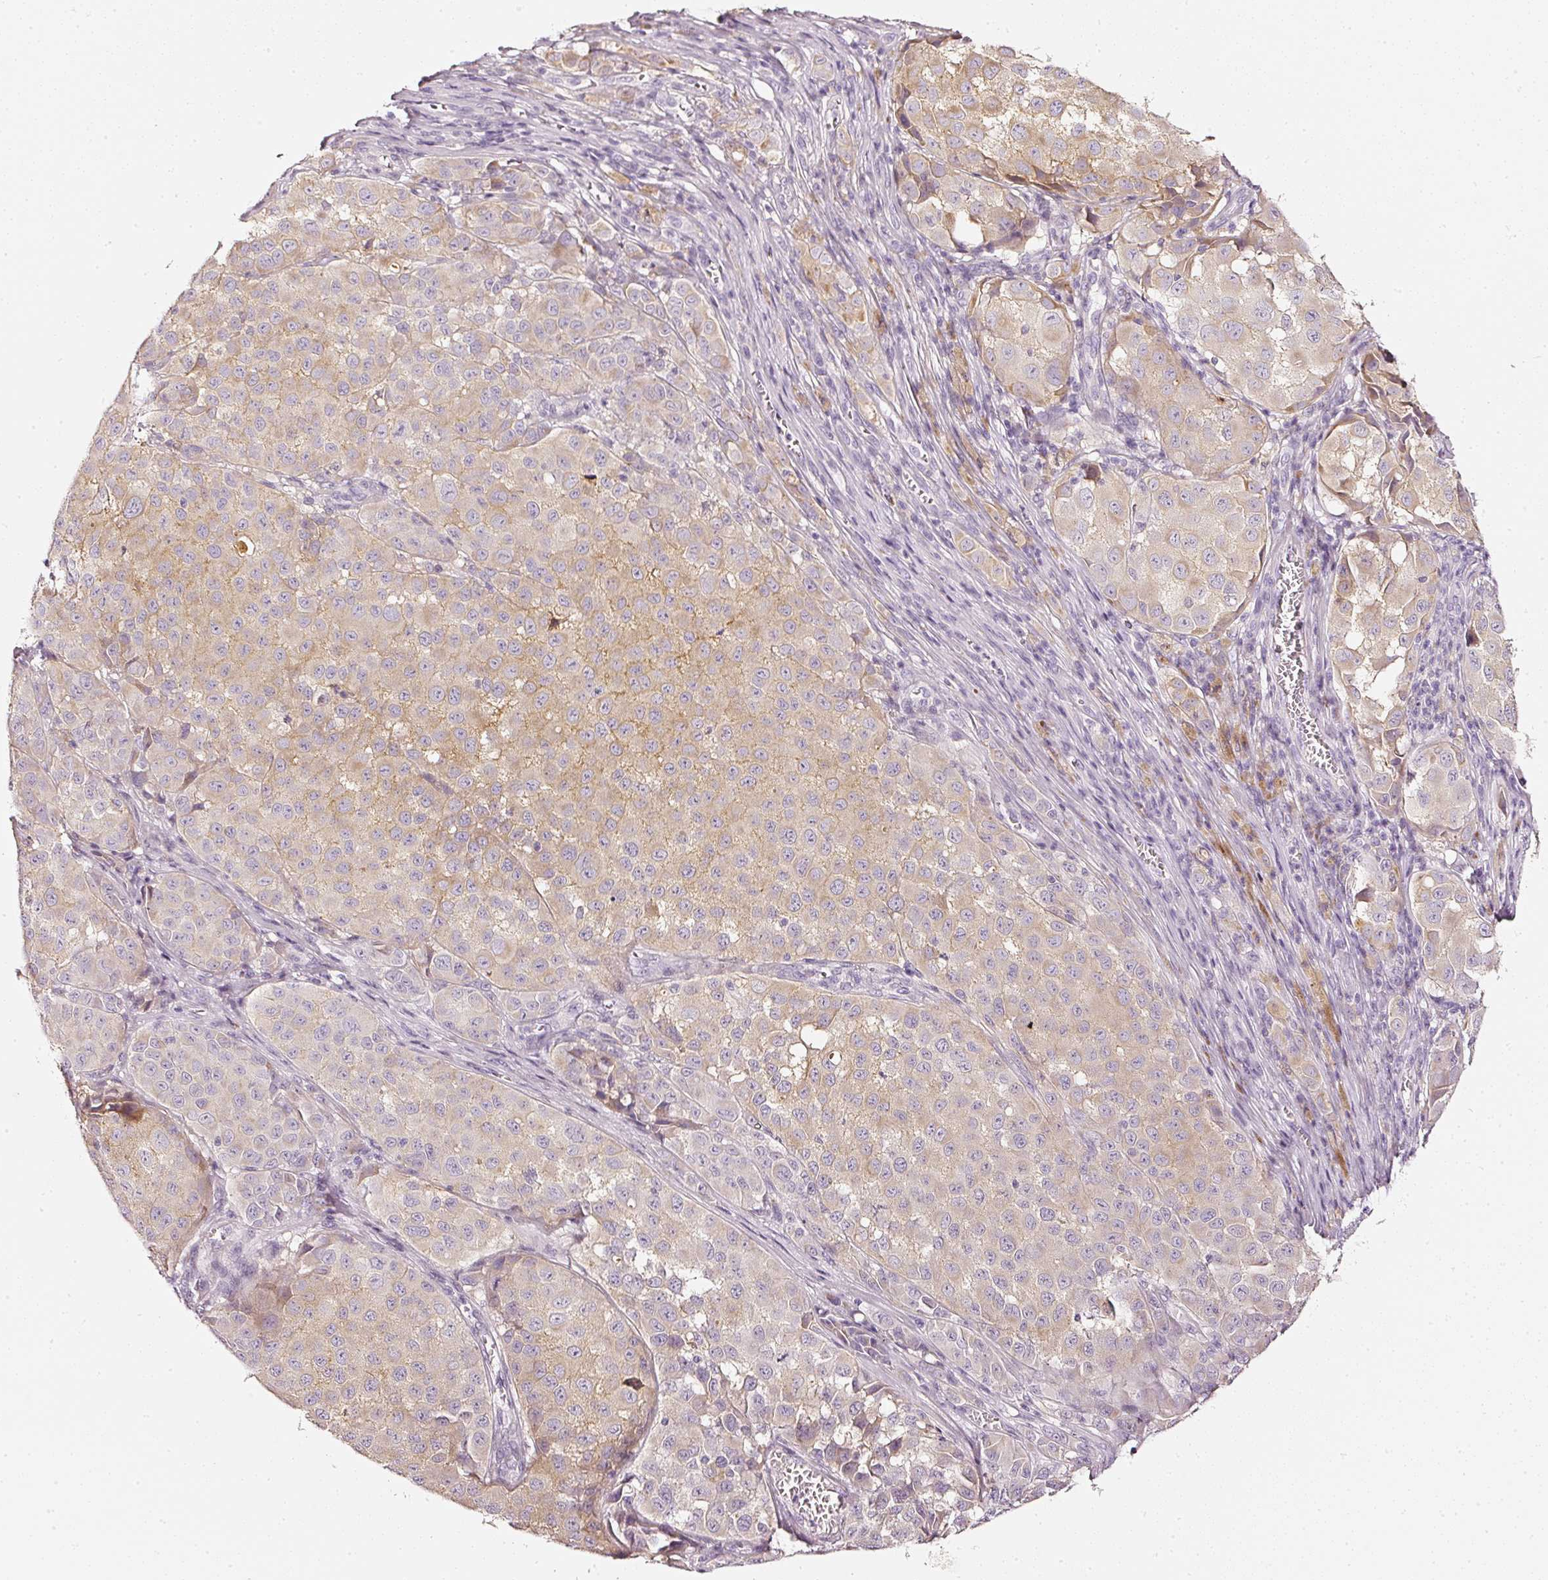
{"staining": {"intensity": "weak", "quantity": ">75%", "location": "cytoplasmic/membranous"}, "tissue": "melanoma", "cell_type": "Tumor cells", "image_type": "cancer", "snomed": [{"axis": "morphology", "description": "Malignant melanoma, NOS"}, {"axis": "topography", "description": "Skin"}], "caption": "Protein staining of melanoma tissue reveals weak cytoplasmic/membranous expression in approximately >75% of tumor cells.", "gene": "CNP", "patient": {"sex": "male", "age": 64}}